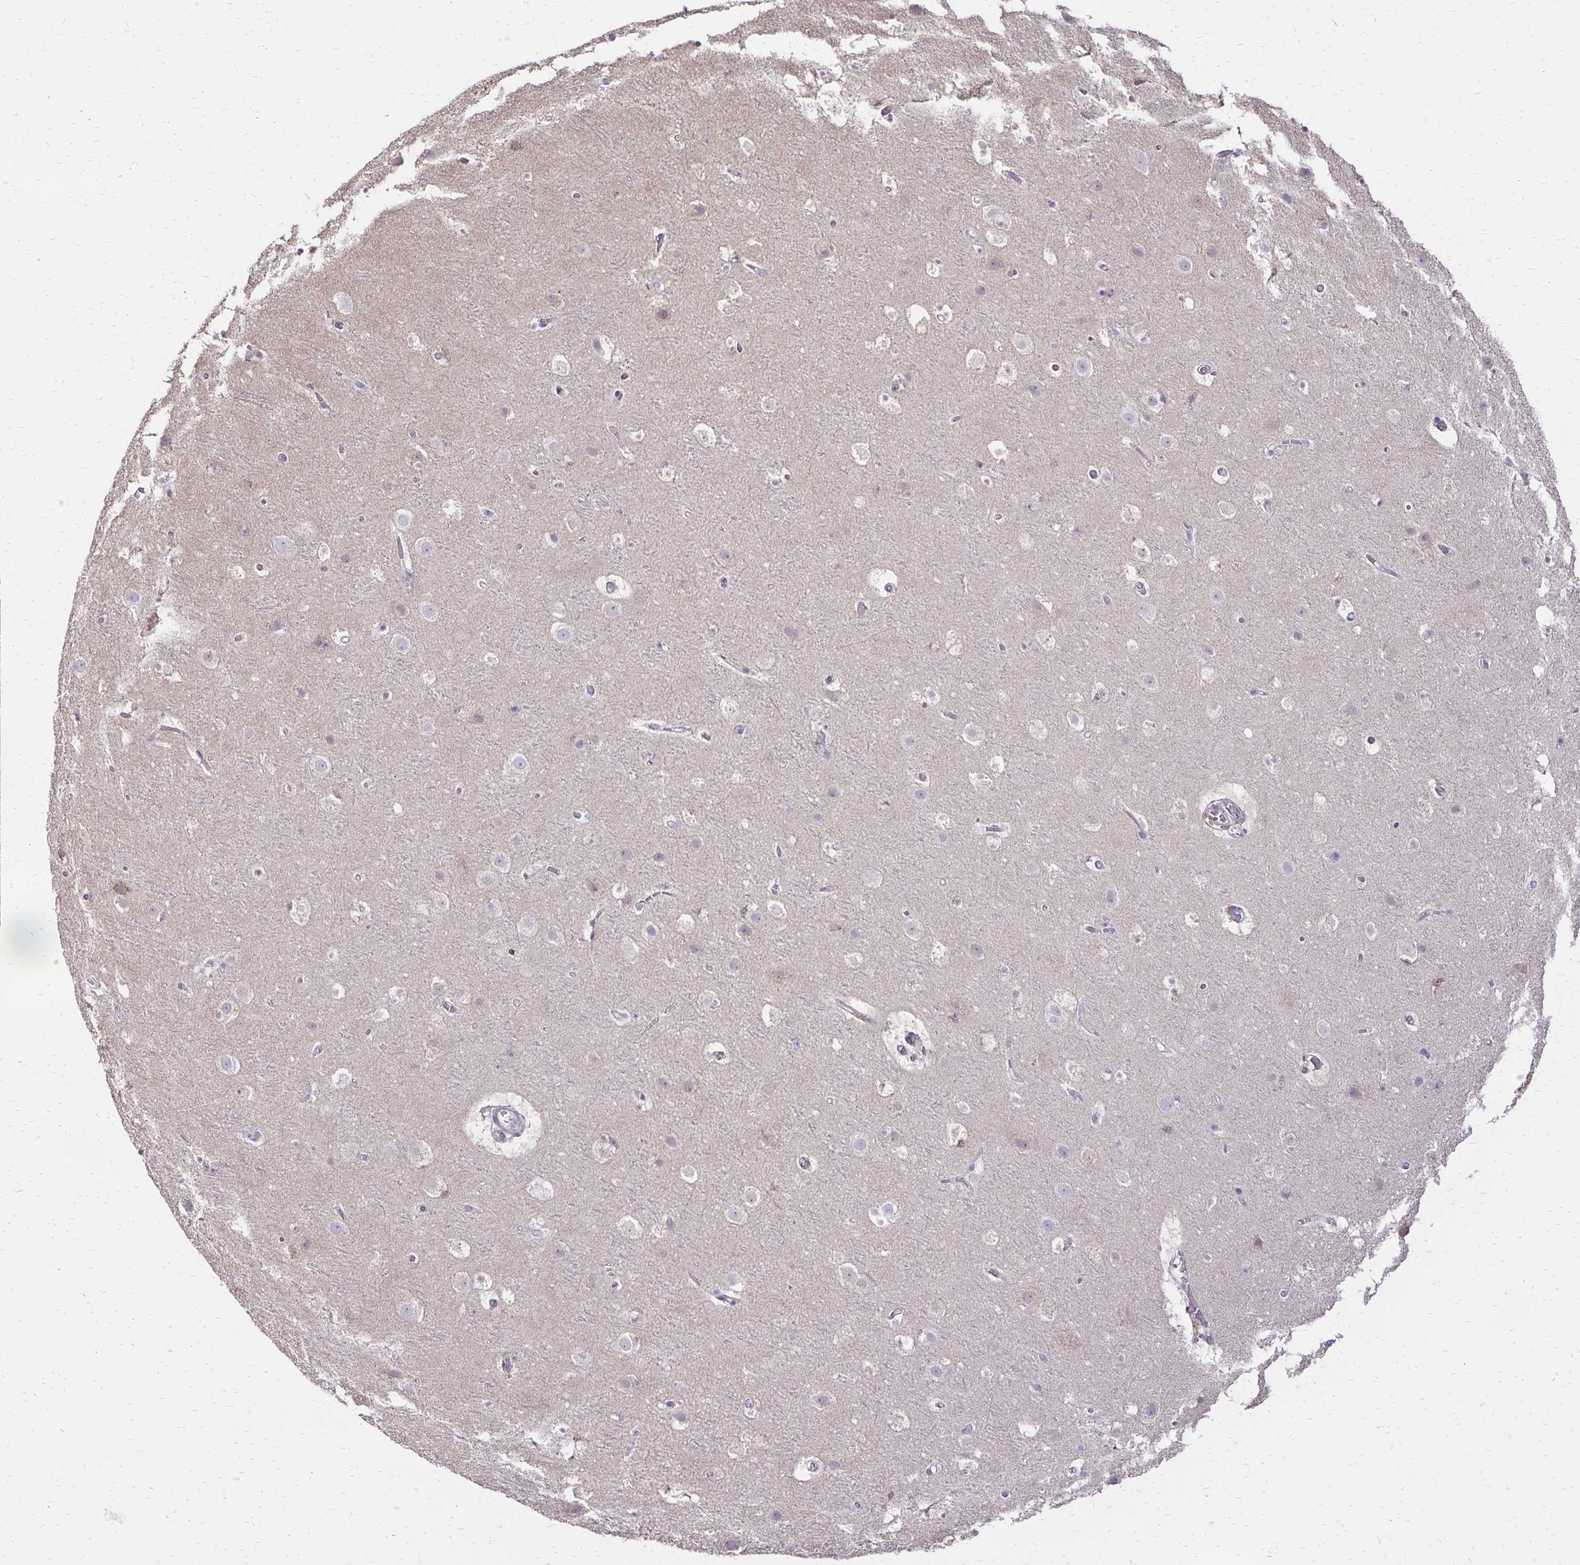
{"staining": {"intensity": "negative", "quantity": "none", "location": "none"}, "tissue": "cerebral cortex", "cell_type": "Endothelial cells", "image_type": "normal", "snomed": [{"axis": "morphology", "description": "Normal tissue, NOS"}, {"axis": "topography", "description": "Cerebral cortex"}], "caption": "This is a histopathology image of immunohistochemistry staining of unremarkable cerebral cortex, which shows no expression in endothelial cells. (Immunohistochemistry (ihc), brightfield microscopy, high magnification).", "gene": "FN3K", "patient": {"sex": "female", "age": 42}}